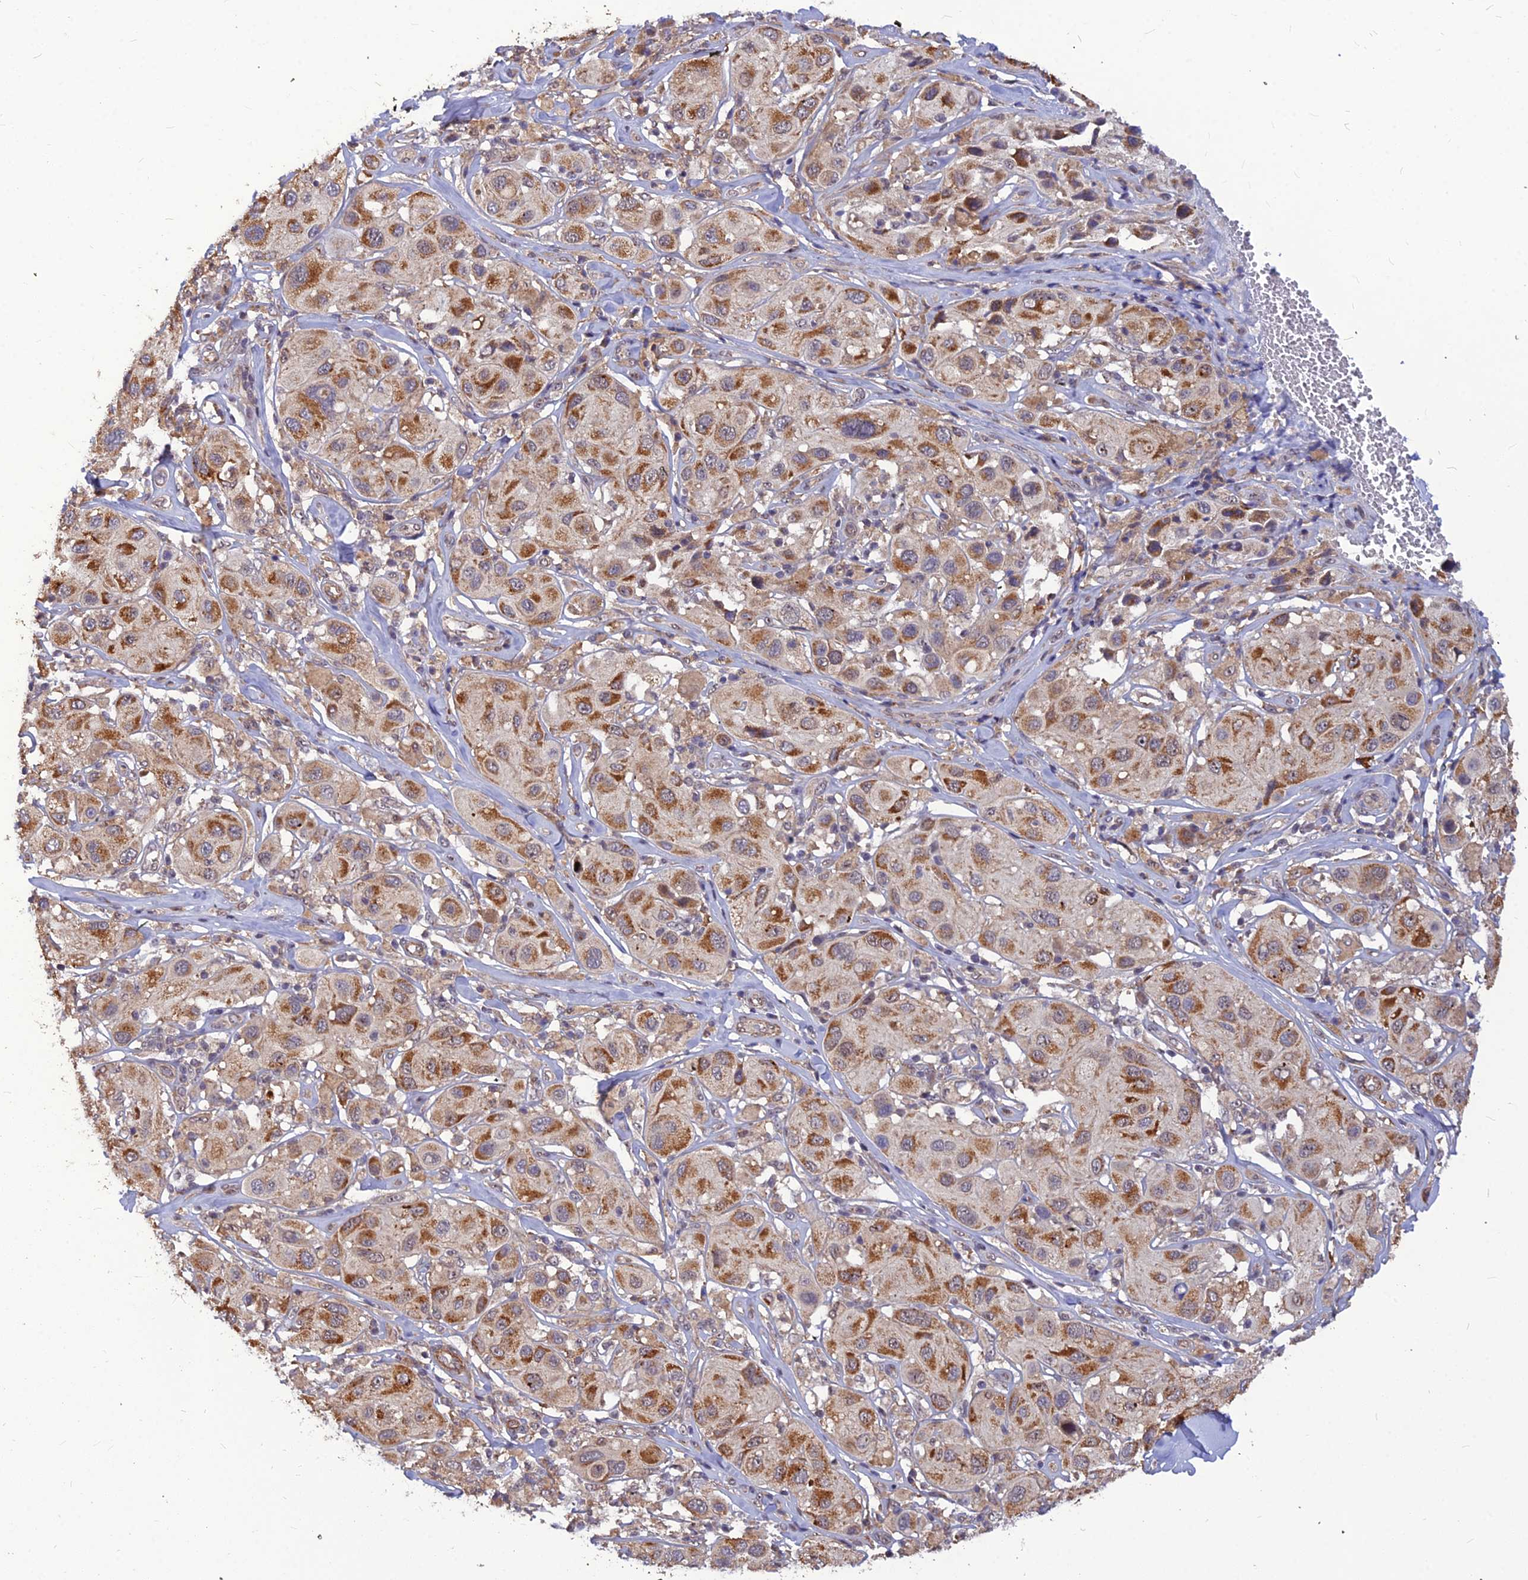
{"staining": {"intensity": "moderate", "quantity": ">75%", "location": "cytoplasmic/membranous"}, "tissue": "melanoma", "cell_type": "Tumor cells", "image_type": "cancer", "snomed": [{"axis": "morphology", "description": "Malignant melanoma, Metastatic site"}, {"axis": "topography", "description": "Skin"}], "caption": "This histopathology image shows IHC staining of human malignant melanoma (metastatic site), with medium moderate cytoplasmic/membranous positivity in about >75% of tumor cells.", "gene": "LEKR1", "patient": {"sex": "male", "age": 41}}